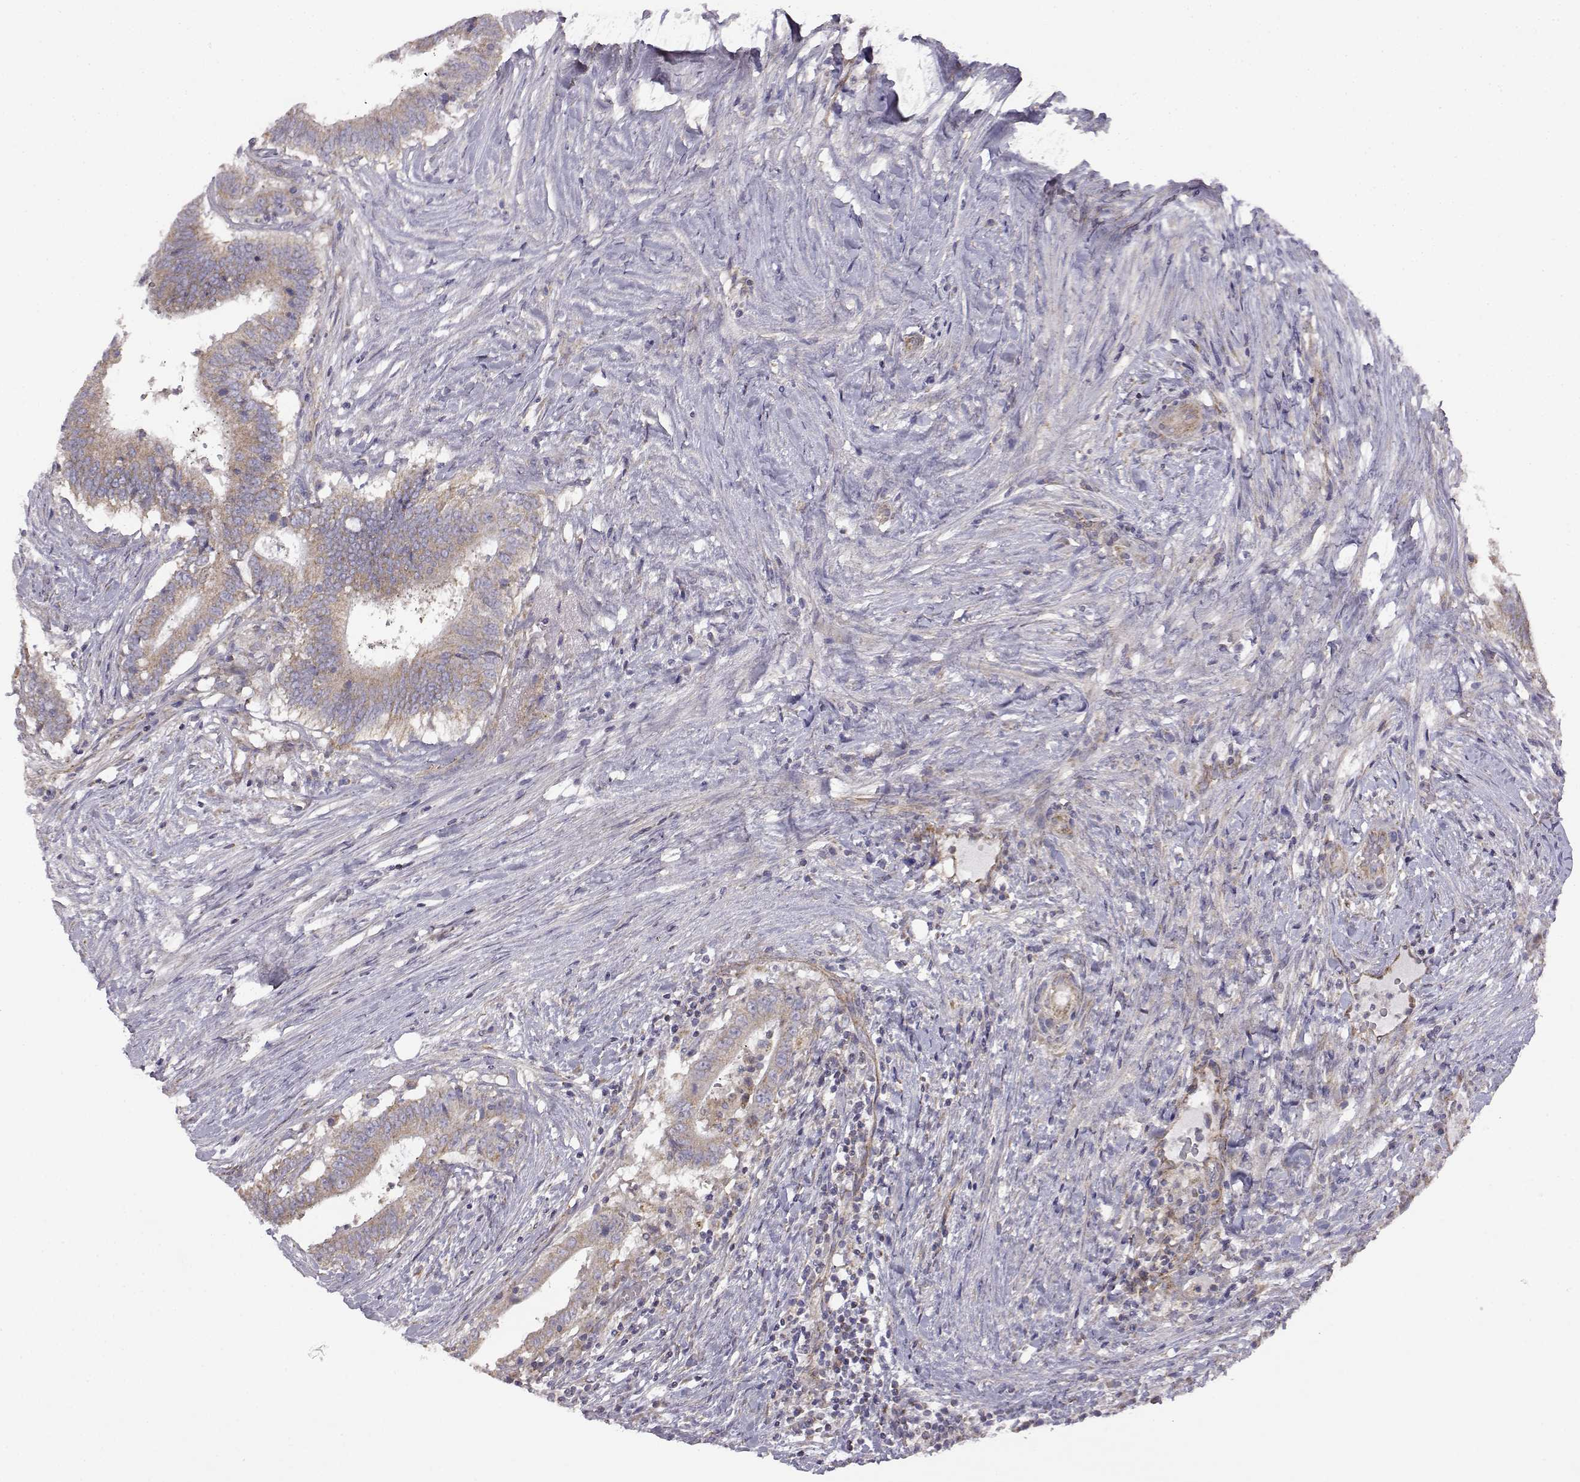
{"staining": {"intensity": "moderate", "quantity": ">75%", "location": "cytoplasmic/membranous"}, "tissue": "colorectal cancer", "cell_type": "Tumor cells", "image_type": "cancer", "snomed": [{"axis": "morphology", "description": "Adenocarcinoma, NOS"}, {"axis": "topography", "description": "Colon"}], "caption": "This photomicrograph demonstrates immunohistochemistry staining of colorectal cancer, with medium moderate cytoplasmic/membranous staining in approximately >75% of tumor cells.", "gene": "DDC", "patient": {"sex": "female", "age": 43}}